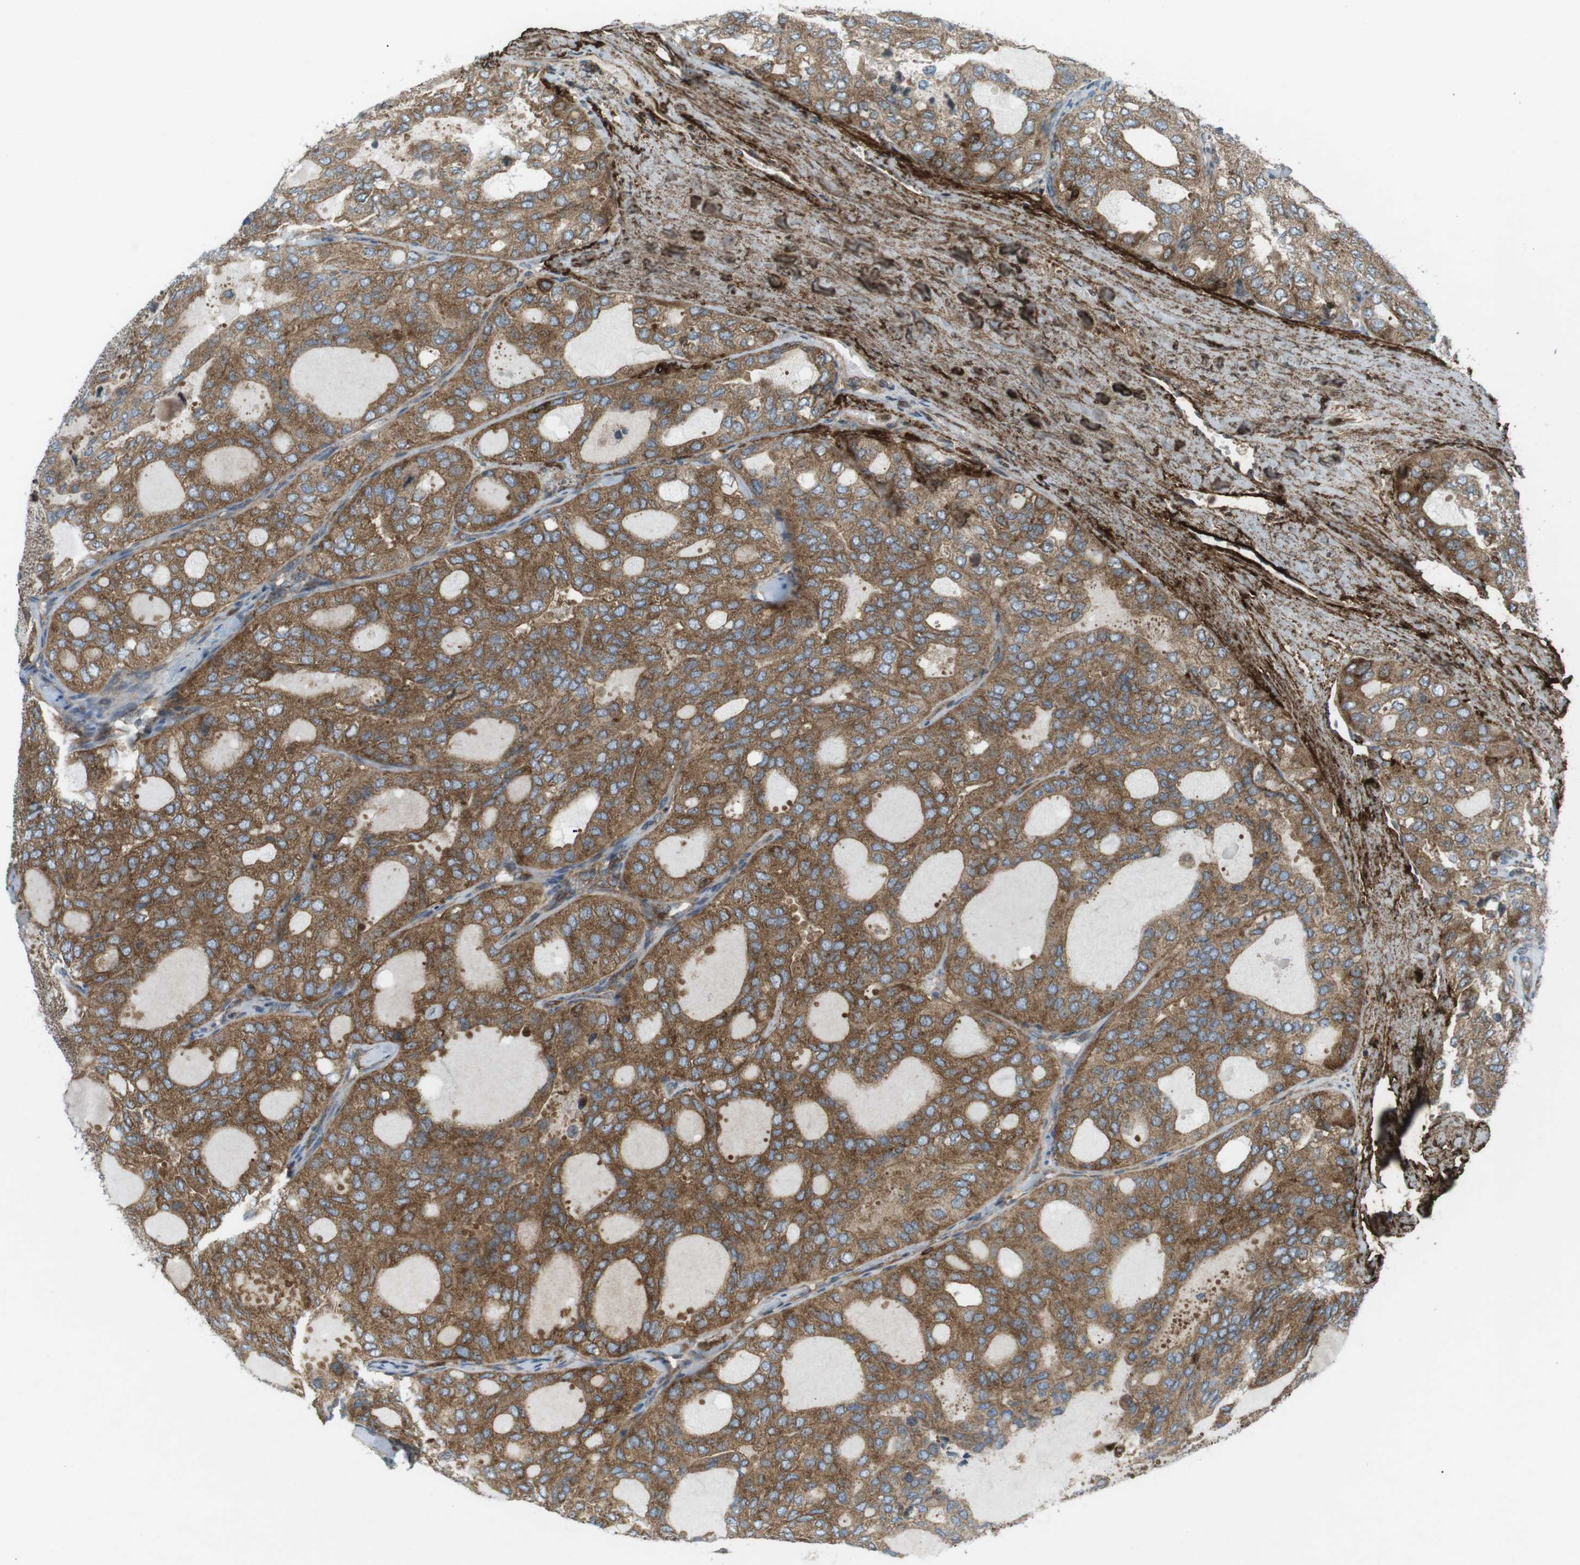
{"staining": {"intensity": "moderate", "quantity": ">75%", "location": "cytoplasmic/membranous"}, "tissue": "thyroid cancer", "cell_type": "Tumor cells", "image_type": "cancer", "snomed": [{"axis": "morphology", "description": "Follicular adenoma carcinoma, NOS"}, {"axis": "topography", "description": "Thyroid gland"}], "caption": "Immunohistochemistry of thyroid follicular adenoma carcinoma shows medium levels of moderate cytoplasmic/membranous staining in approximately >75% of tumor cells.", "gene": "FLII", "patient": {"sex": "male", "age": 75}}